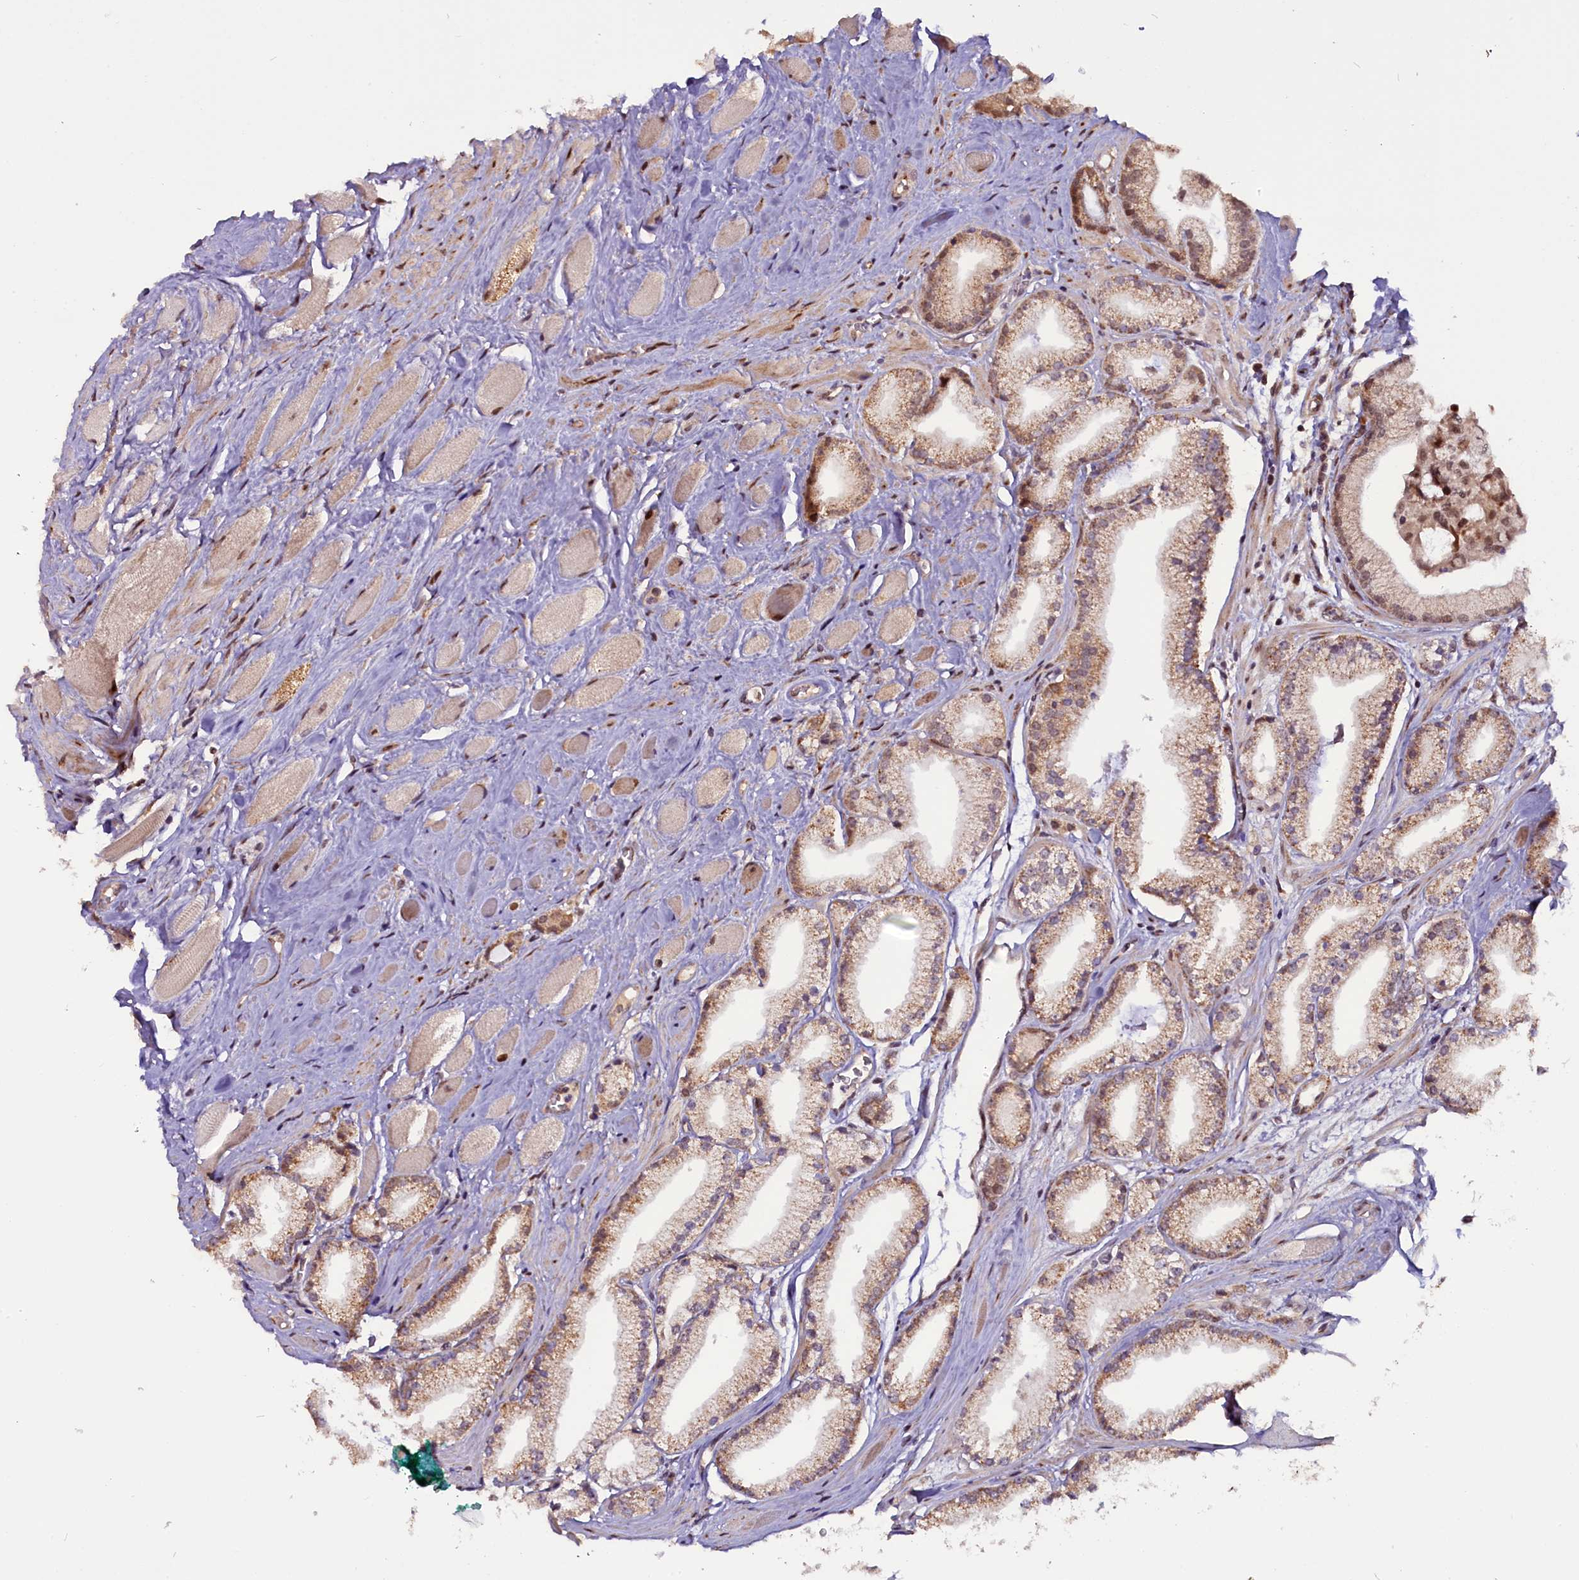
{"staining": {"intensity": "moderate", "quantity": ">75%", "location": "cytoplasmic/membranous"}, "tissue": "prostate cancer", "cell_type": "Tumor cells", "image_type": "cancer", "snomed": [{"axis": "morphology", "description": "Adenocarcinoma, High grade"}, {"axis": "topography", "description": "Prostate"}], "caption": "Protein expression analysis of human high-grade adenocarcinoma (prostate) reveals moderate cytoplasmic/membranous expression in about >75% of tumor cells.", "gene": "RPUSD2", "patient": {"sex": "male", "age": 67}}